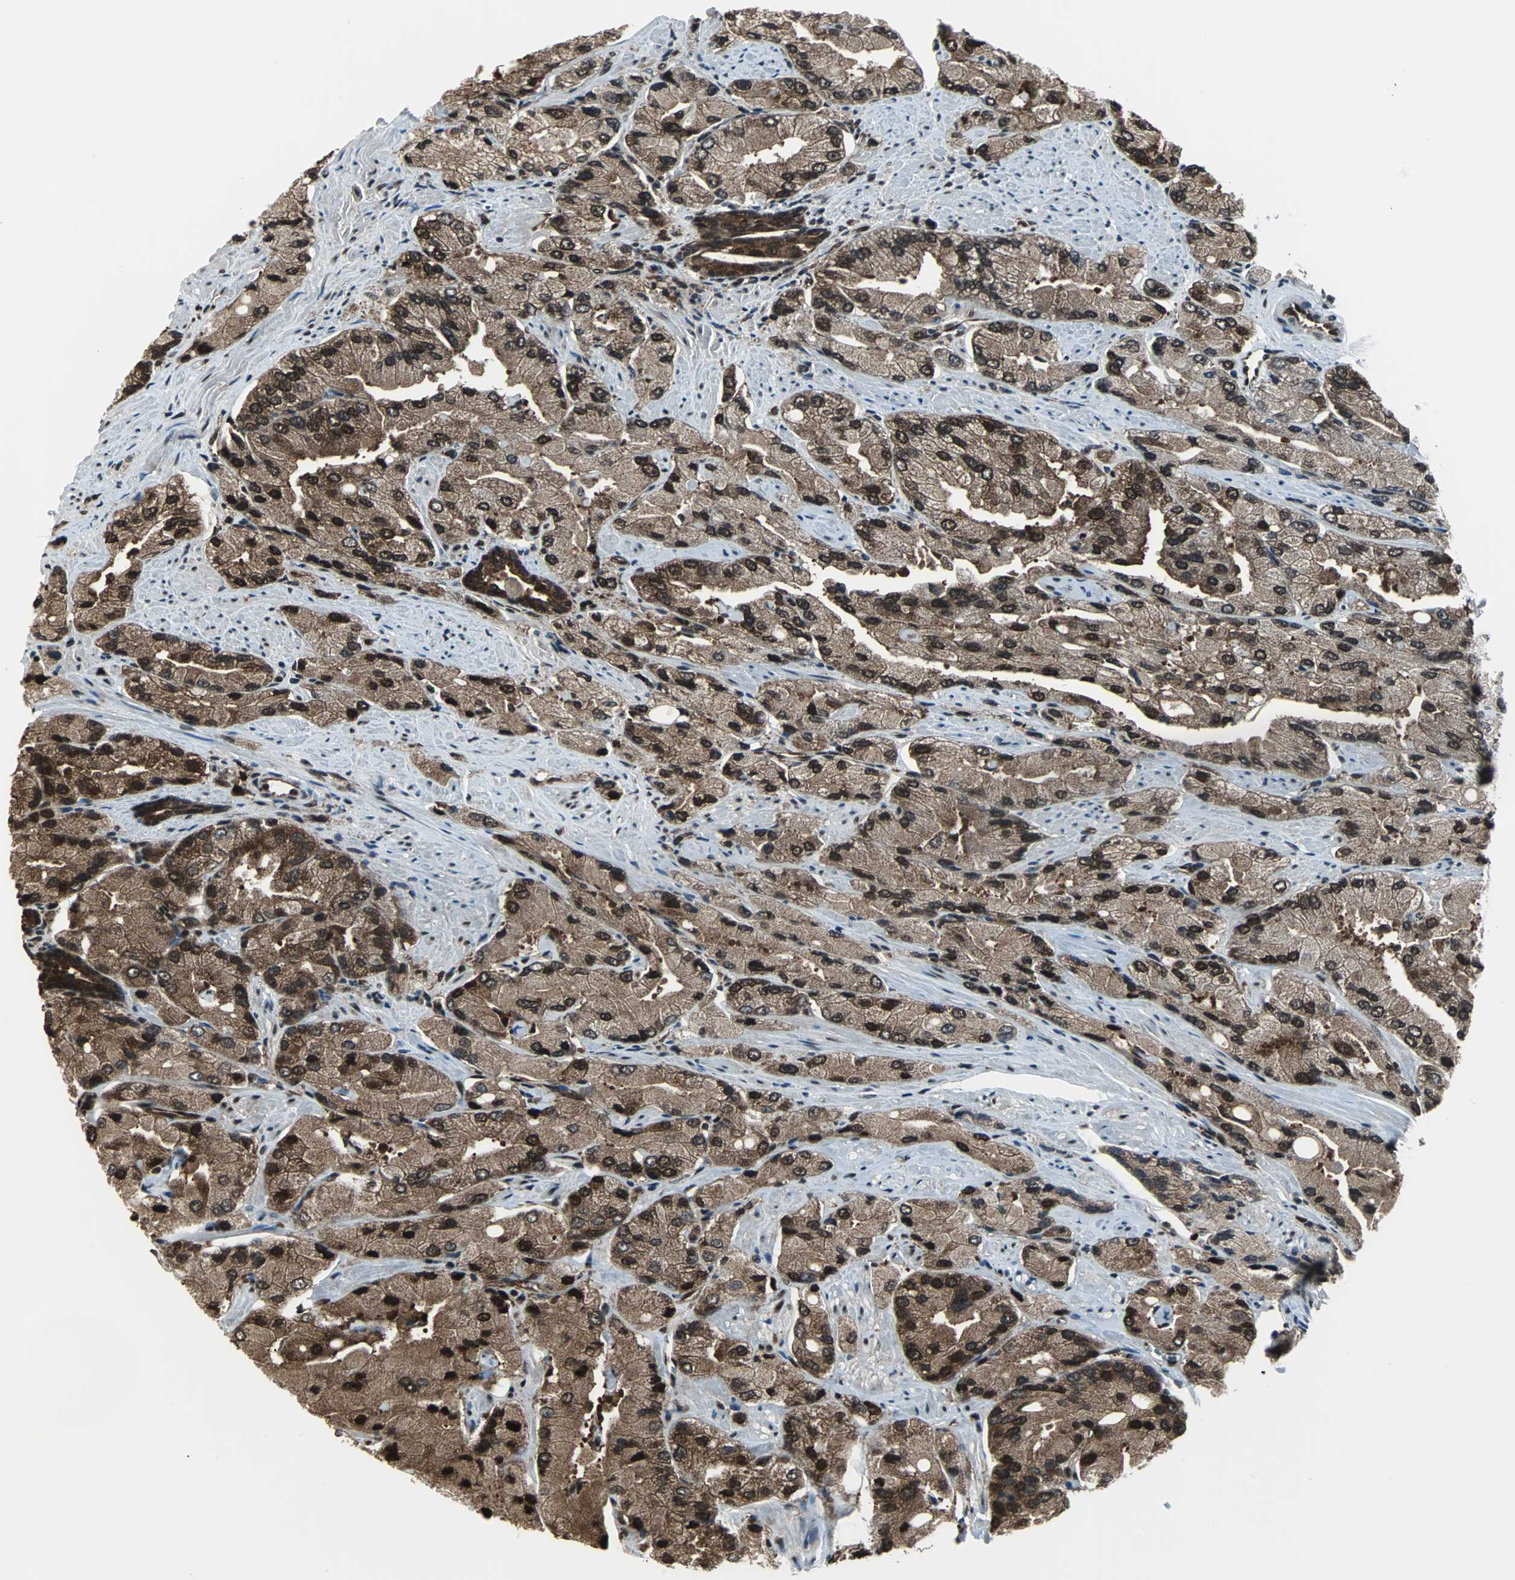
{"staining": {"intensity": "strong", "quantity": ">75%", "location": "cytoplasmic/membranous,nuclear"}, "tissue": "prostate cancer", "cell_type": "Tumor cells", "image_type": "cancer", "snomed": [{"axis": "morphology", "description": "Adenocarcinoma, High grade"}, {"axis": "topography", "description": "Prostate"}], "caption": "A histopathology image of prostate cancer (high-grade adenocarcinoma) stained for a protein shows strong cytoplasmic/membranous and nuclear brown staining in tumor cells.", "gene": "VCP", "patient": {"sex": "male", "age": 58}}